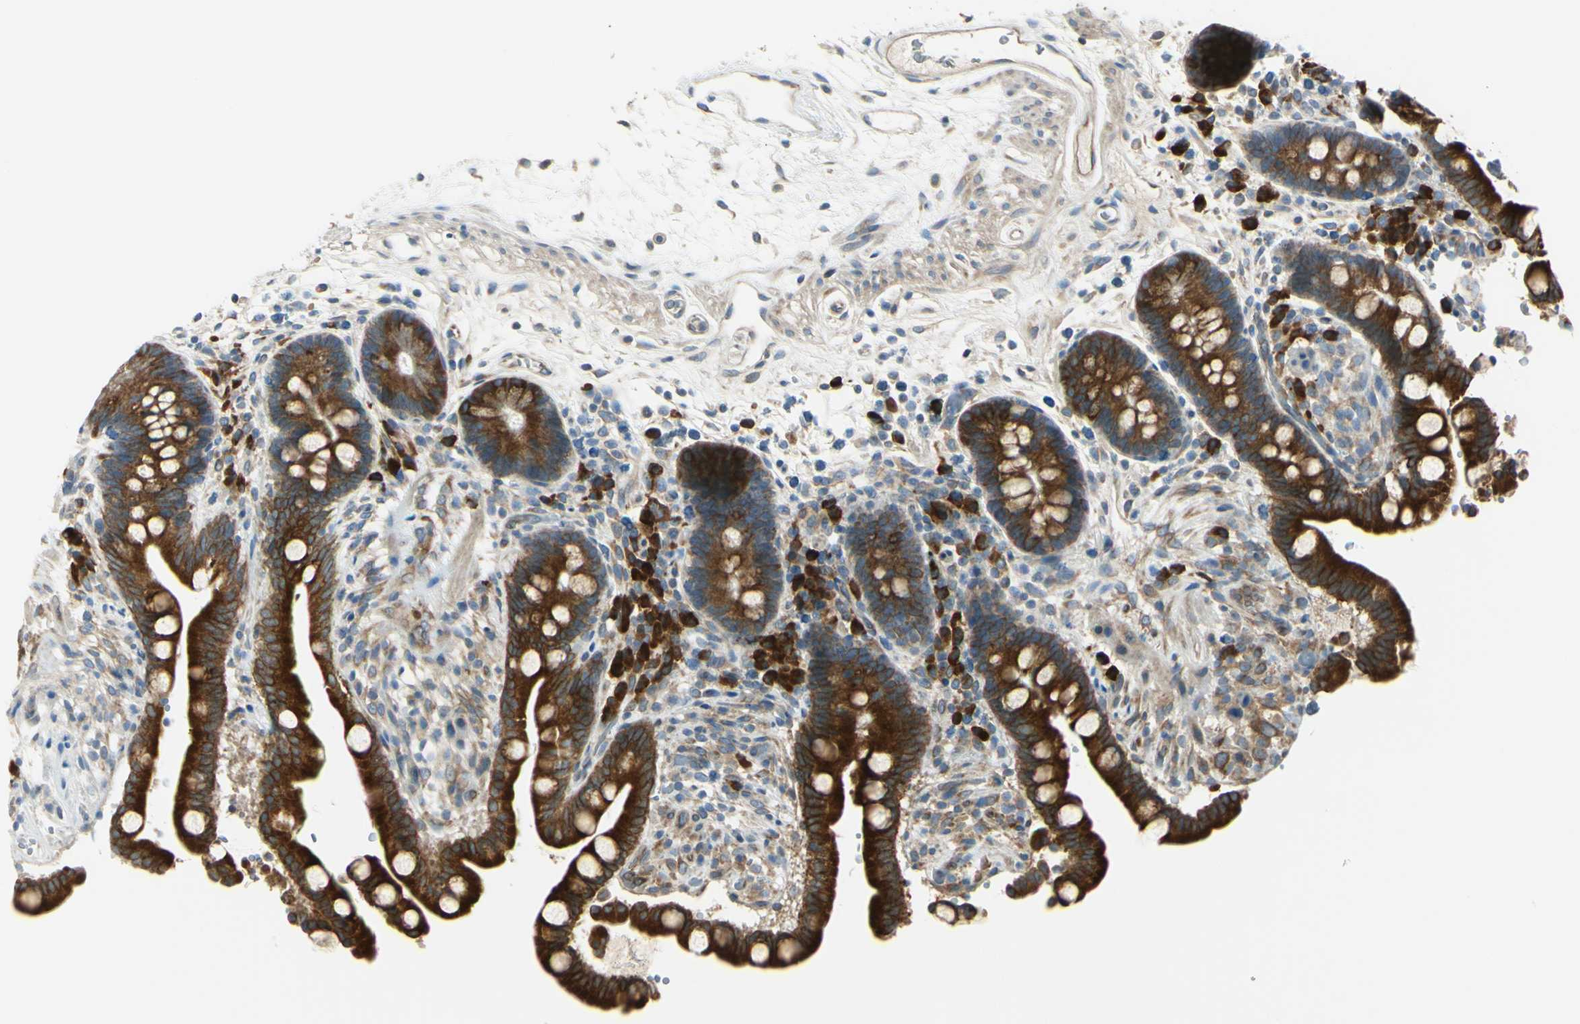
{"staining": {"intensity": "weak", "quantity": ">75%", "location": "cytoplasmic/membranous"}, "tissue": "colon", "cell_type": "Endothelial cells", "image_type": "normal", "snomed": [{"axis": "morphology", "description": "Normal tissue, NOS"}, {"axis": "topography", "description": "Colon"}], "caption": "DAB (3,3'-diaminobenzidine) immunohistochemical staining of normal colon displays weak cytoplasmic/membranous protein staining in about >75% of endothelial cells. Nuclei are stained in blue.", "gene": "SELENOS", "patient": {"sex": "male", "age": 73}}